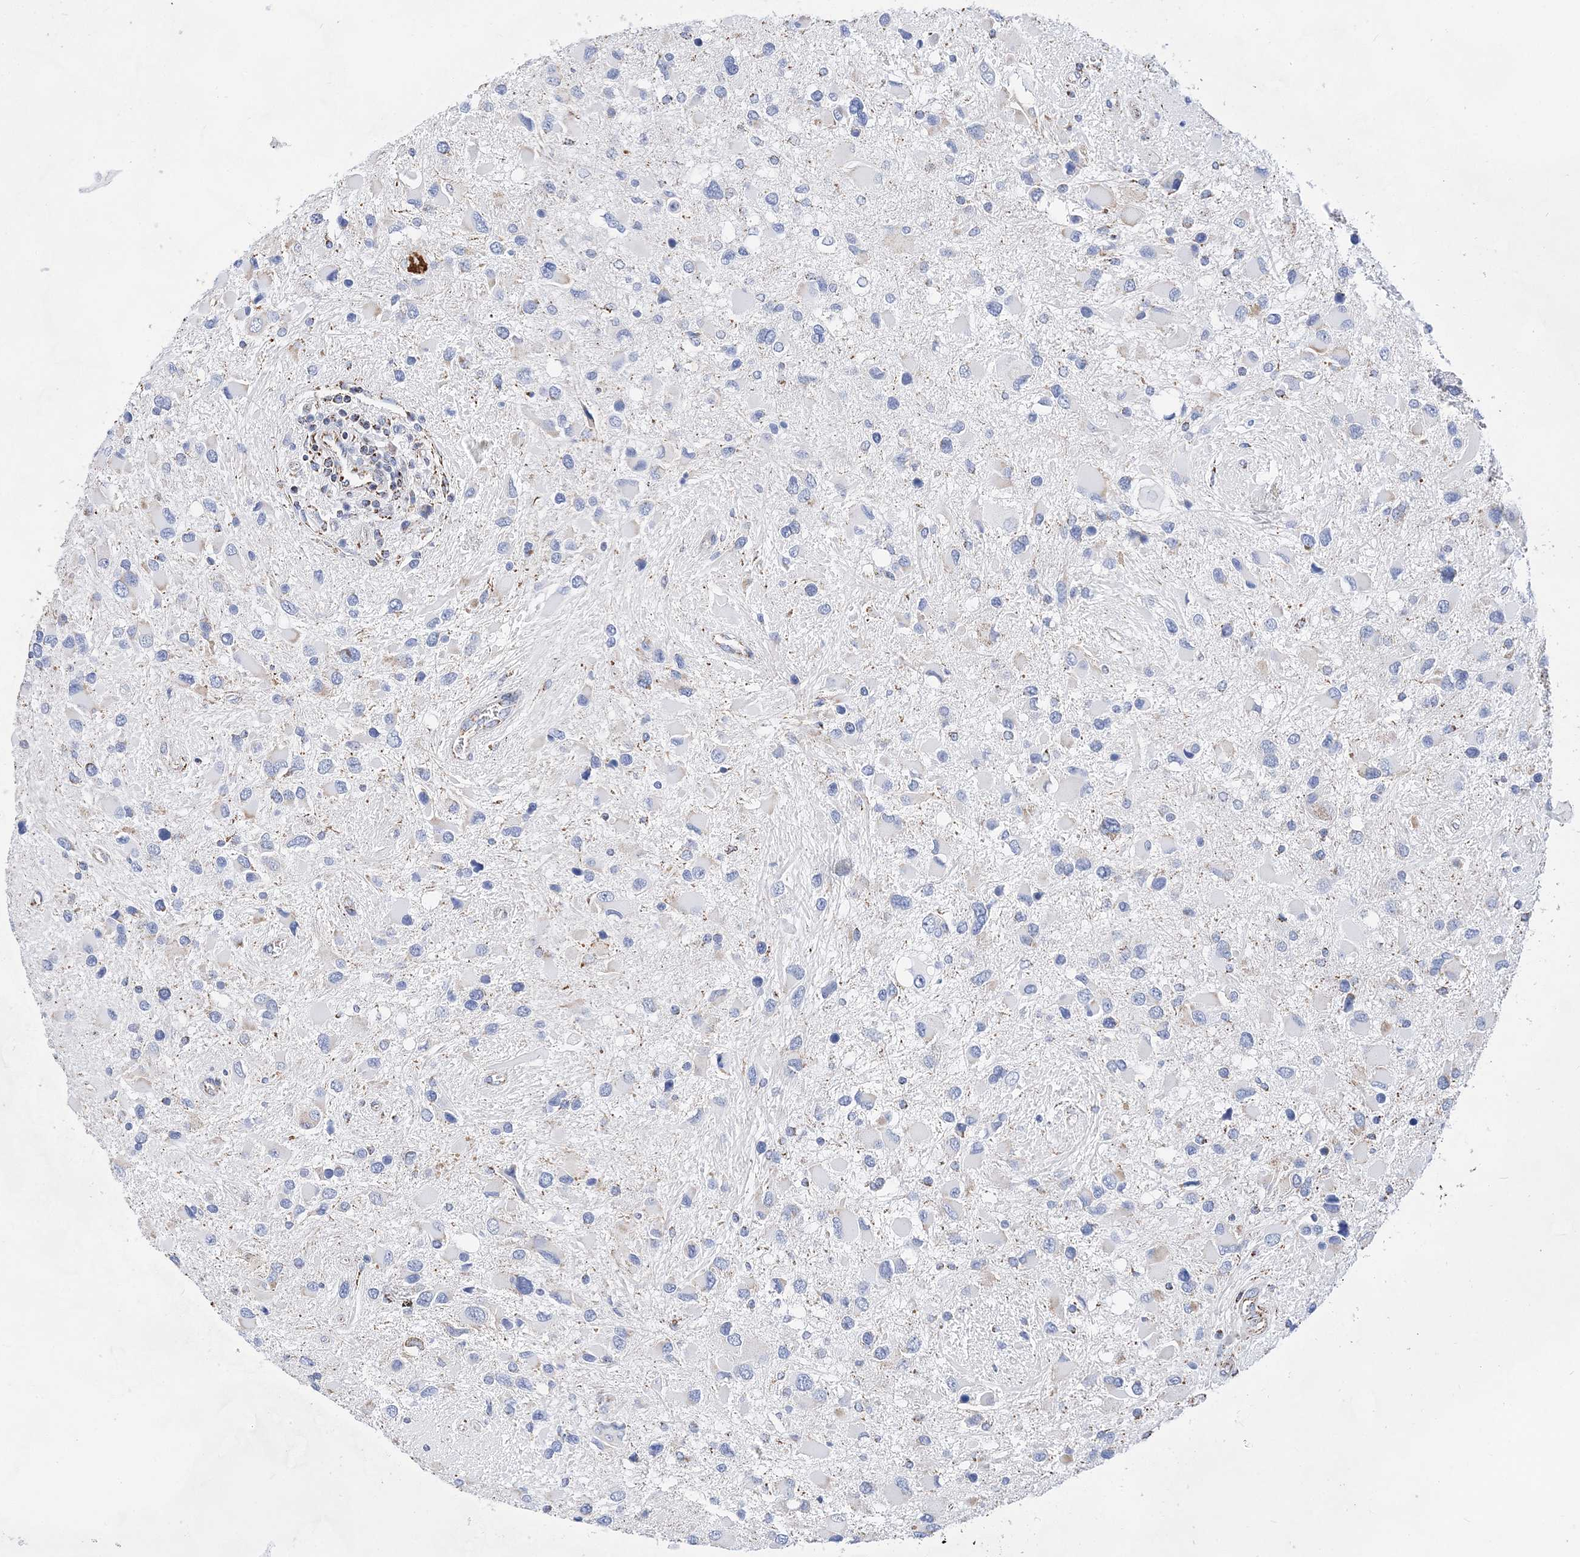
{"staining": {"intensity": "negative", "quantity": "none", "location": "none"}, "tissue": "glioma", "cell_type": "Tumor cells", "image_type": "cancer", "snomed": [{"axis": "morphology", "description": "Glioma, malignant, High grade"}, {"axis": "topography", "description": "Brain"}], "caption": "Immunohistochemical staining of human malignant glioma (high-grade) demonstrates no significant expression in tumor cells.", "gene": "ACOT9", "patient": {"sex": "male", "age": 53}}